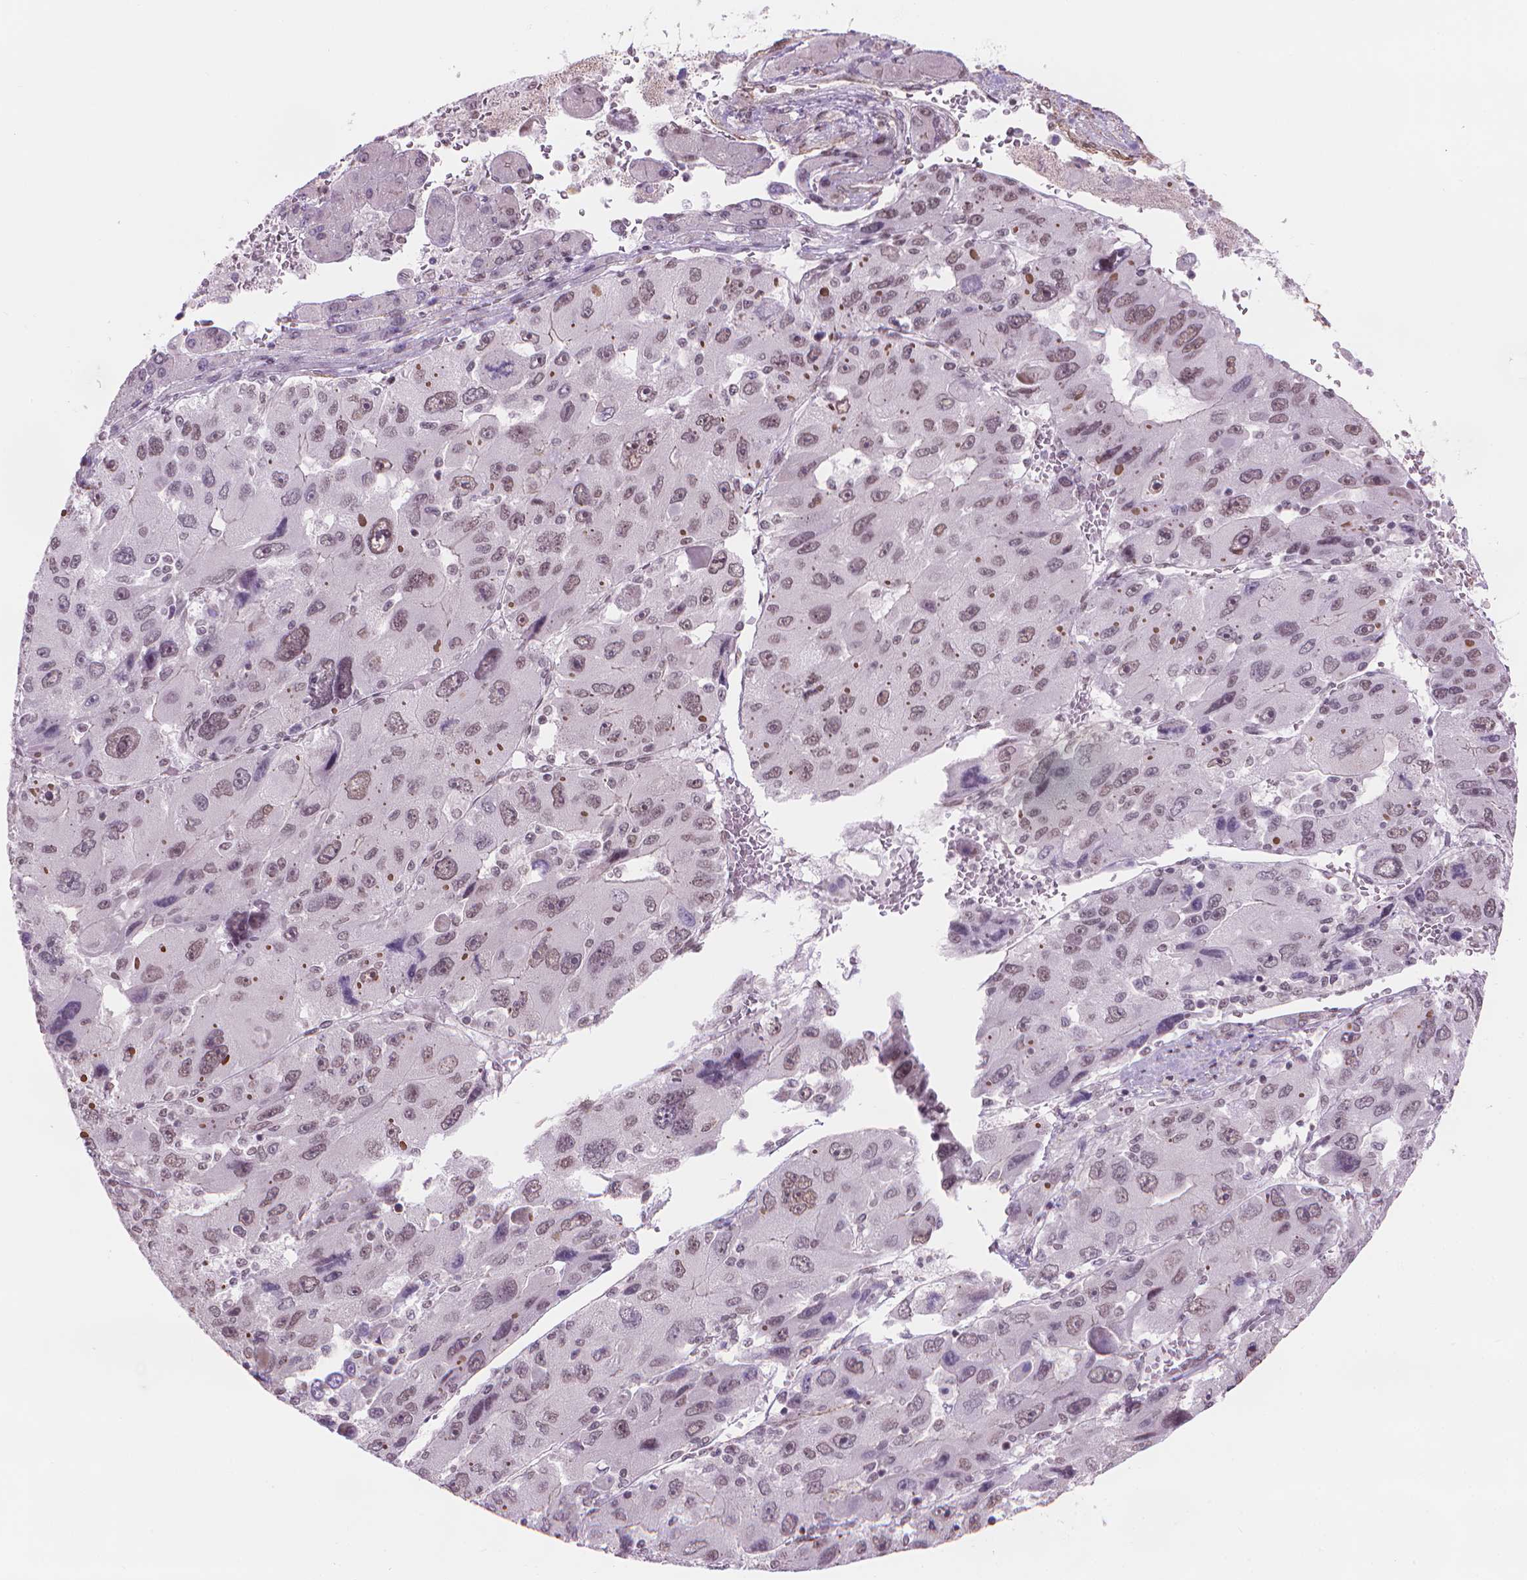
{"staining": {"intensity": "weak", "quantity": "25%-75%", "location": "nuclear"}, "tissue": "liver cancer", "cell_type": "Tumor cells", "image_type": "cancer", "snomed": [{"axis": "morphology", "description": "Carcinoma, Hepatocellular, NOS"}, {"axis": "topography", "description": "Liver"}], "caption": "Protein expression analysis of human liver cancer reveals weak nuclear positivity in about 25%-75% of tumor cells. Using DAB (brown) and hematoxylin (blue) stains, captured at high magnification using brightfield microscopy.", "gene": "HOXD4", "patient": {"sex": "female", "age": 41}}